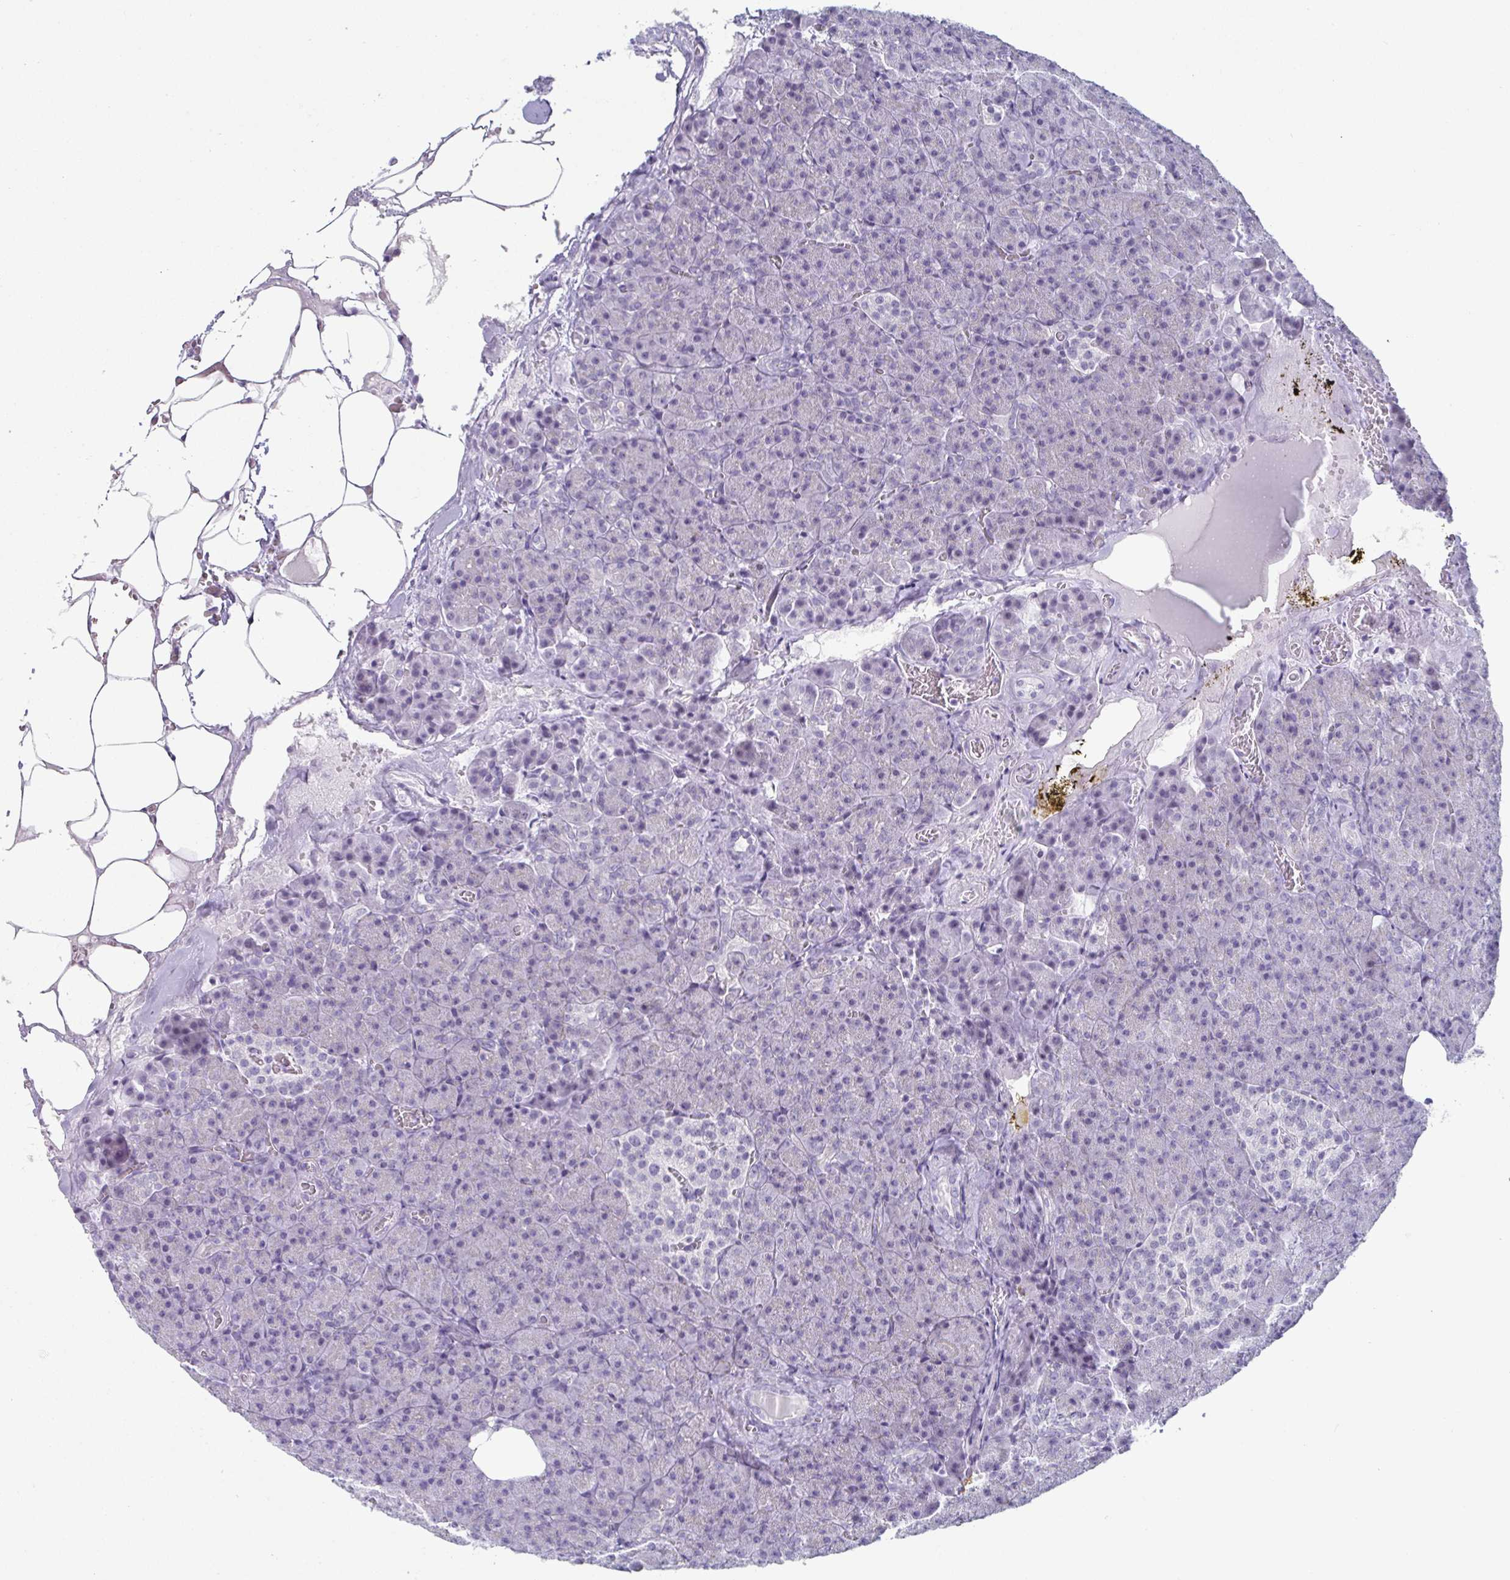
{"staining": {"intensity": "negative", "quantity": "none", "location": "none"}, "tissue": "pancreas", "cell_type": "Exocrine glandular cells", "image_type": "normal", "snomed": [{"axis": "morphology", "description": "Normal tissue, NOS"}, {"axis": "topography", "description": "Pancreas"}], "caption": "Immunohistochemical staining of normal human pancreas demonstrates no significant expression in exocrine glandular cells. (Immunohistochemistry (ihc), brightfield microscopy, high magnification).", "gene": "VSIG10L", "patient": {"sex": "female", "age": 74}}